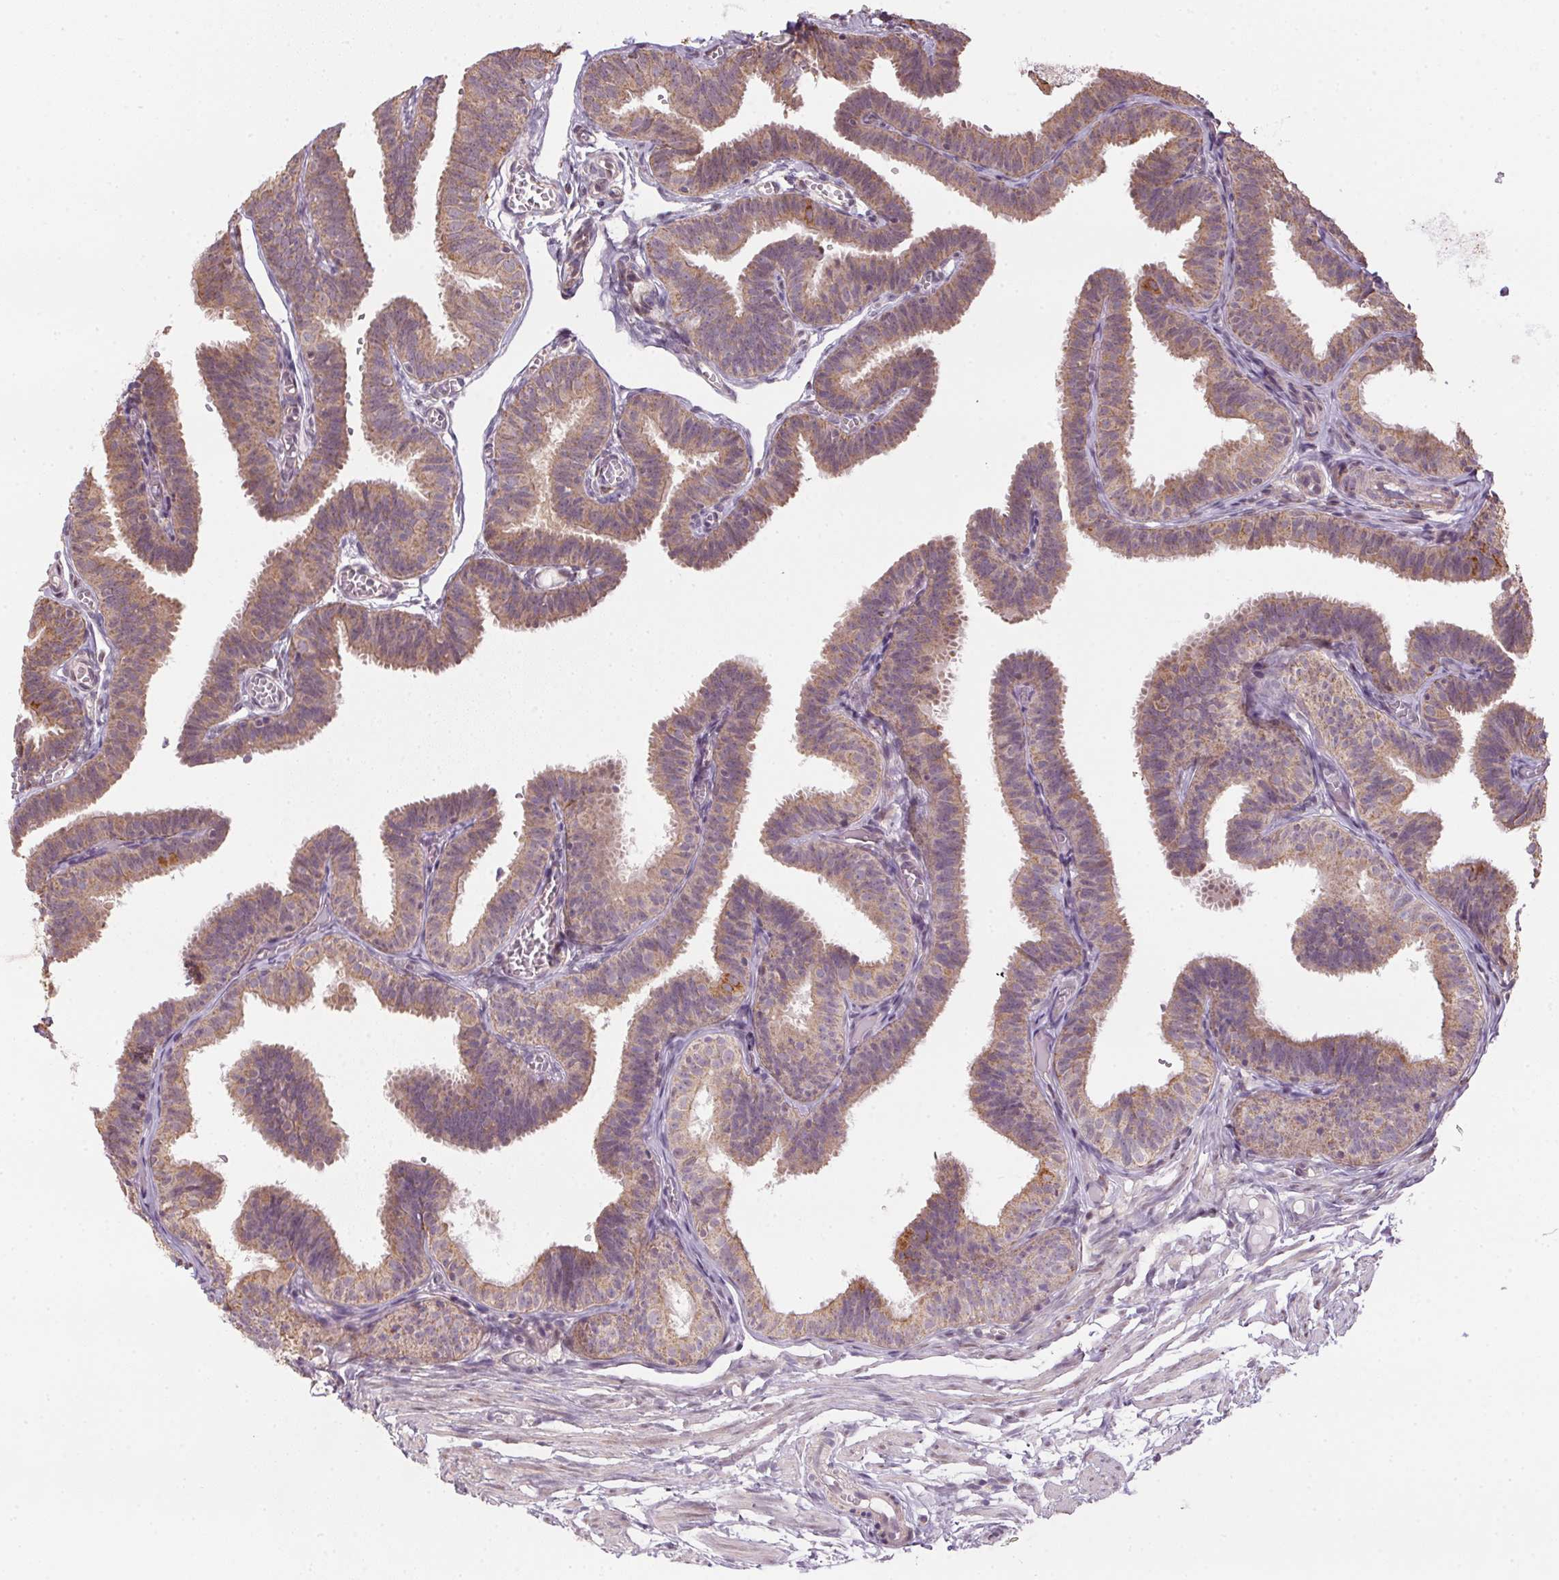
{"staining": {"intensity": "weak", "quantity": ">75%", "location": "cytoplasmic/membranous"}, "tissue": "fallopian tube", "cell_type": "Glandular cells", "image_type": "normal", "snomed": [{"axis": "morphology", "description": "Normal tissue, NOS"}, {"axis": "topography", "description": "Fallopian tube"}], "caption": "DAB immunohistochemical staining of unremarkable fallopian tube demonstrates weak cytoplasmic/membranous protein positivity in about >75% of glandular cells.", "gene": "SC5D", "patient": {"sex": "female", "age": 25}}